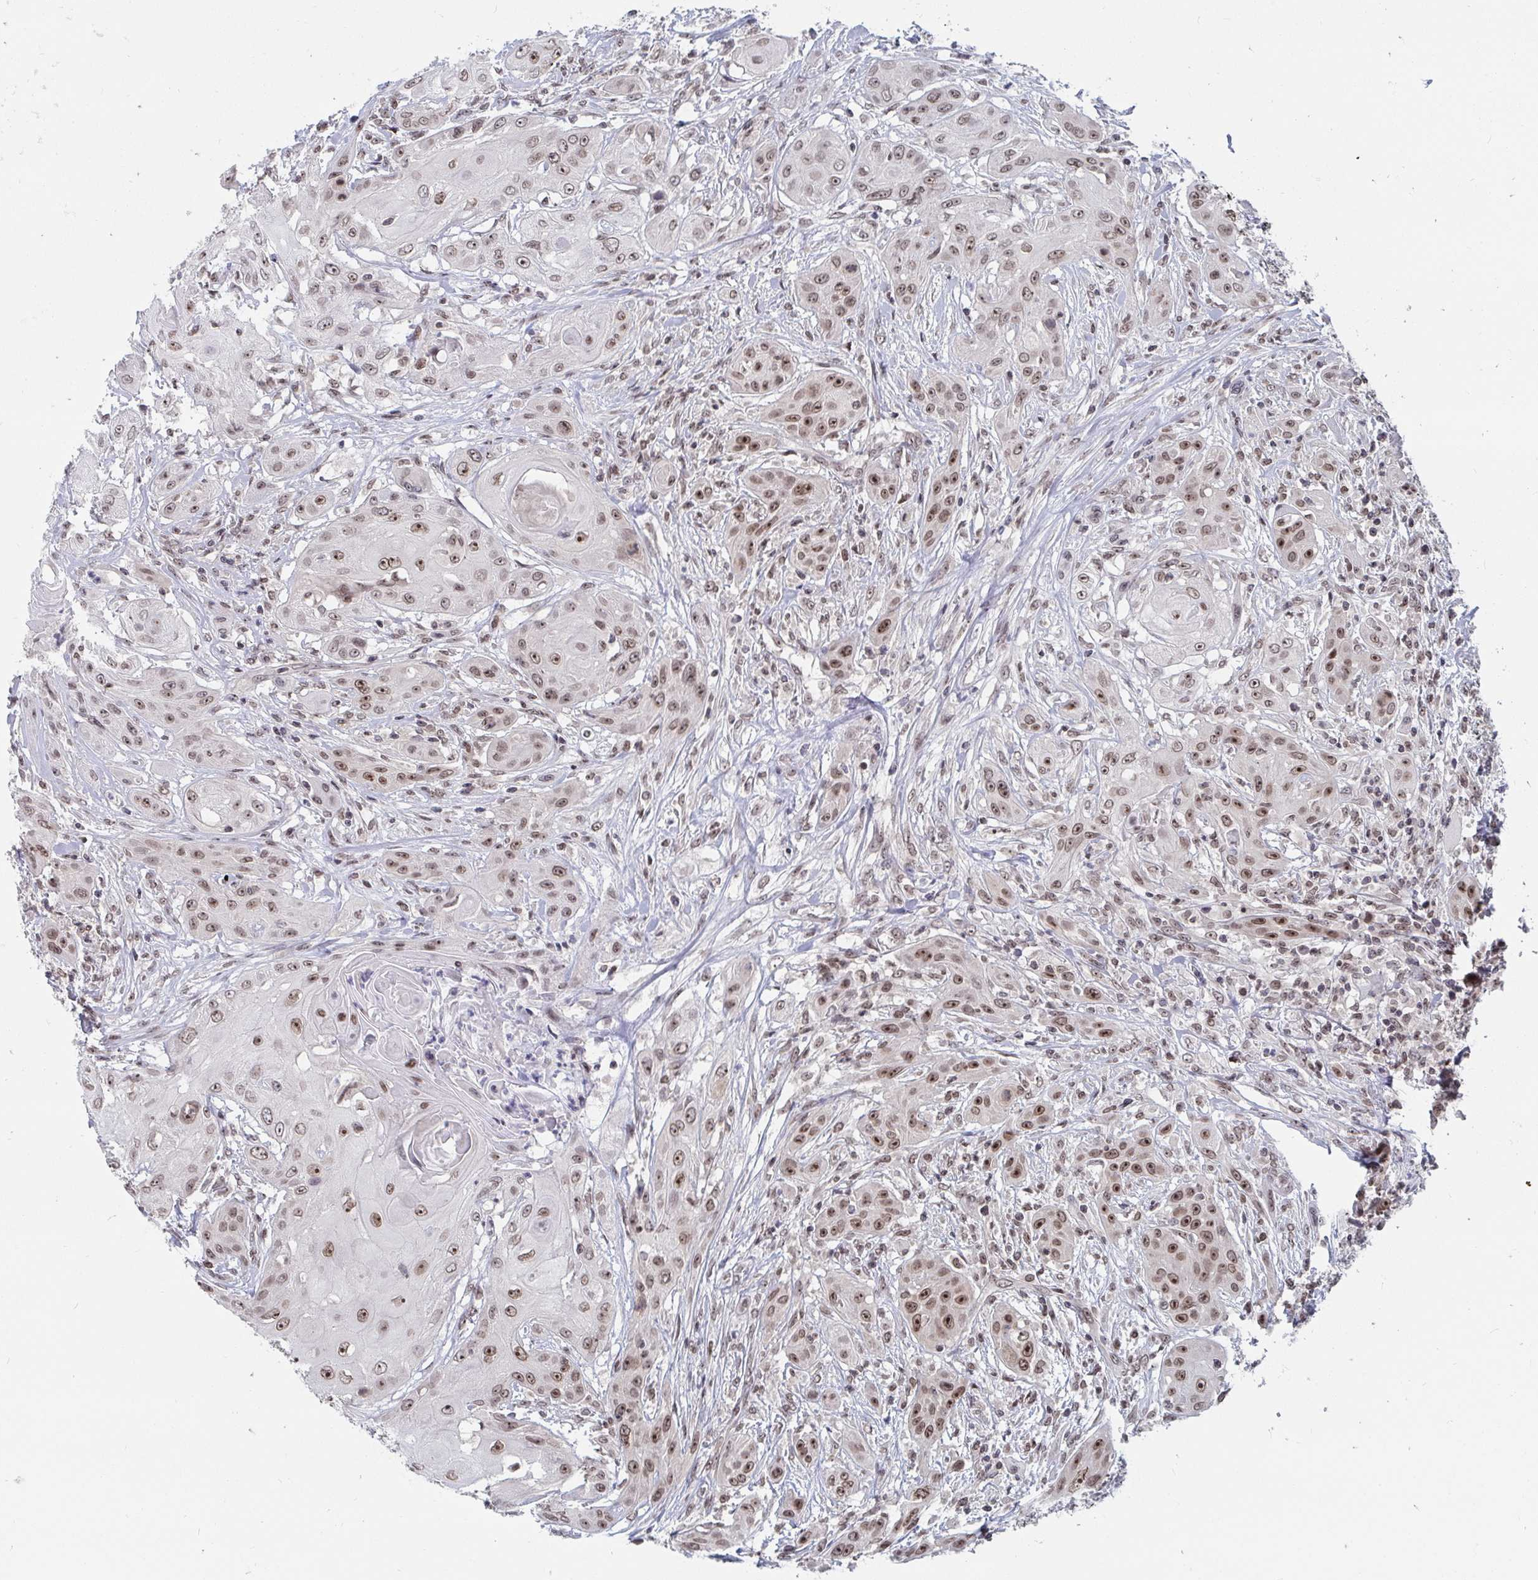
{"staining": {"intensity": "moderate", "quantity": ">75%", "location": "nuclear"}, "tissue": "head and neck cancer", "cell_type": "Tumor cells", "image_type": "cancer", "snomed": [{"axis": "morphology", "description": "Squamous cell carcinoma, NOS"}, {"axis": "topography", "description": "Oral tissue"}, {"axis": "topography", "description": "Head-Neck"}, {"axis": "topography", "description": "Neck, NOS"}], "caption": "Head and neck cancer tissue shows moderate nuclear expression in approximately >75% of tumor cells", "gene": "TRIP12", "patient": {"sex": "female", "age": 55}}